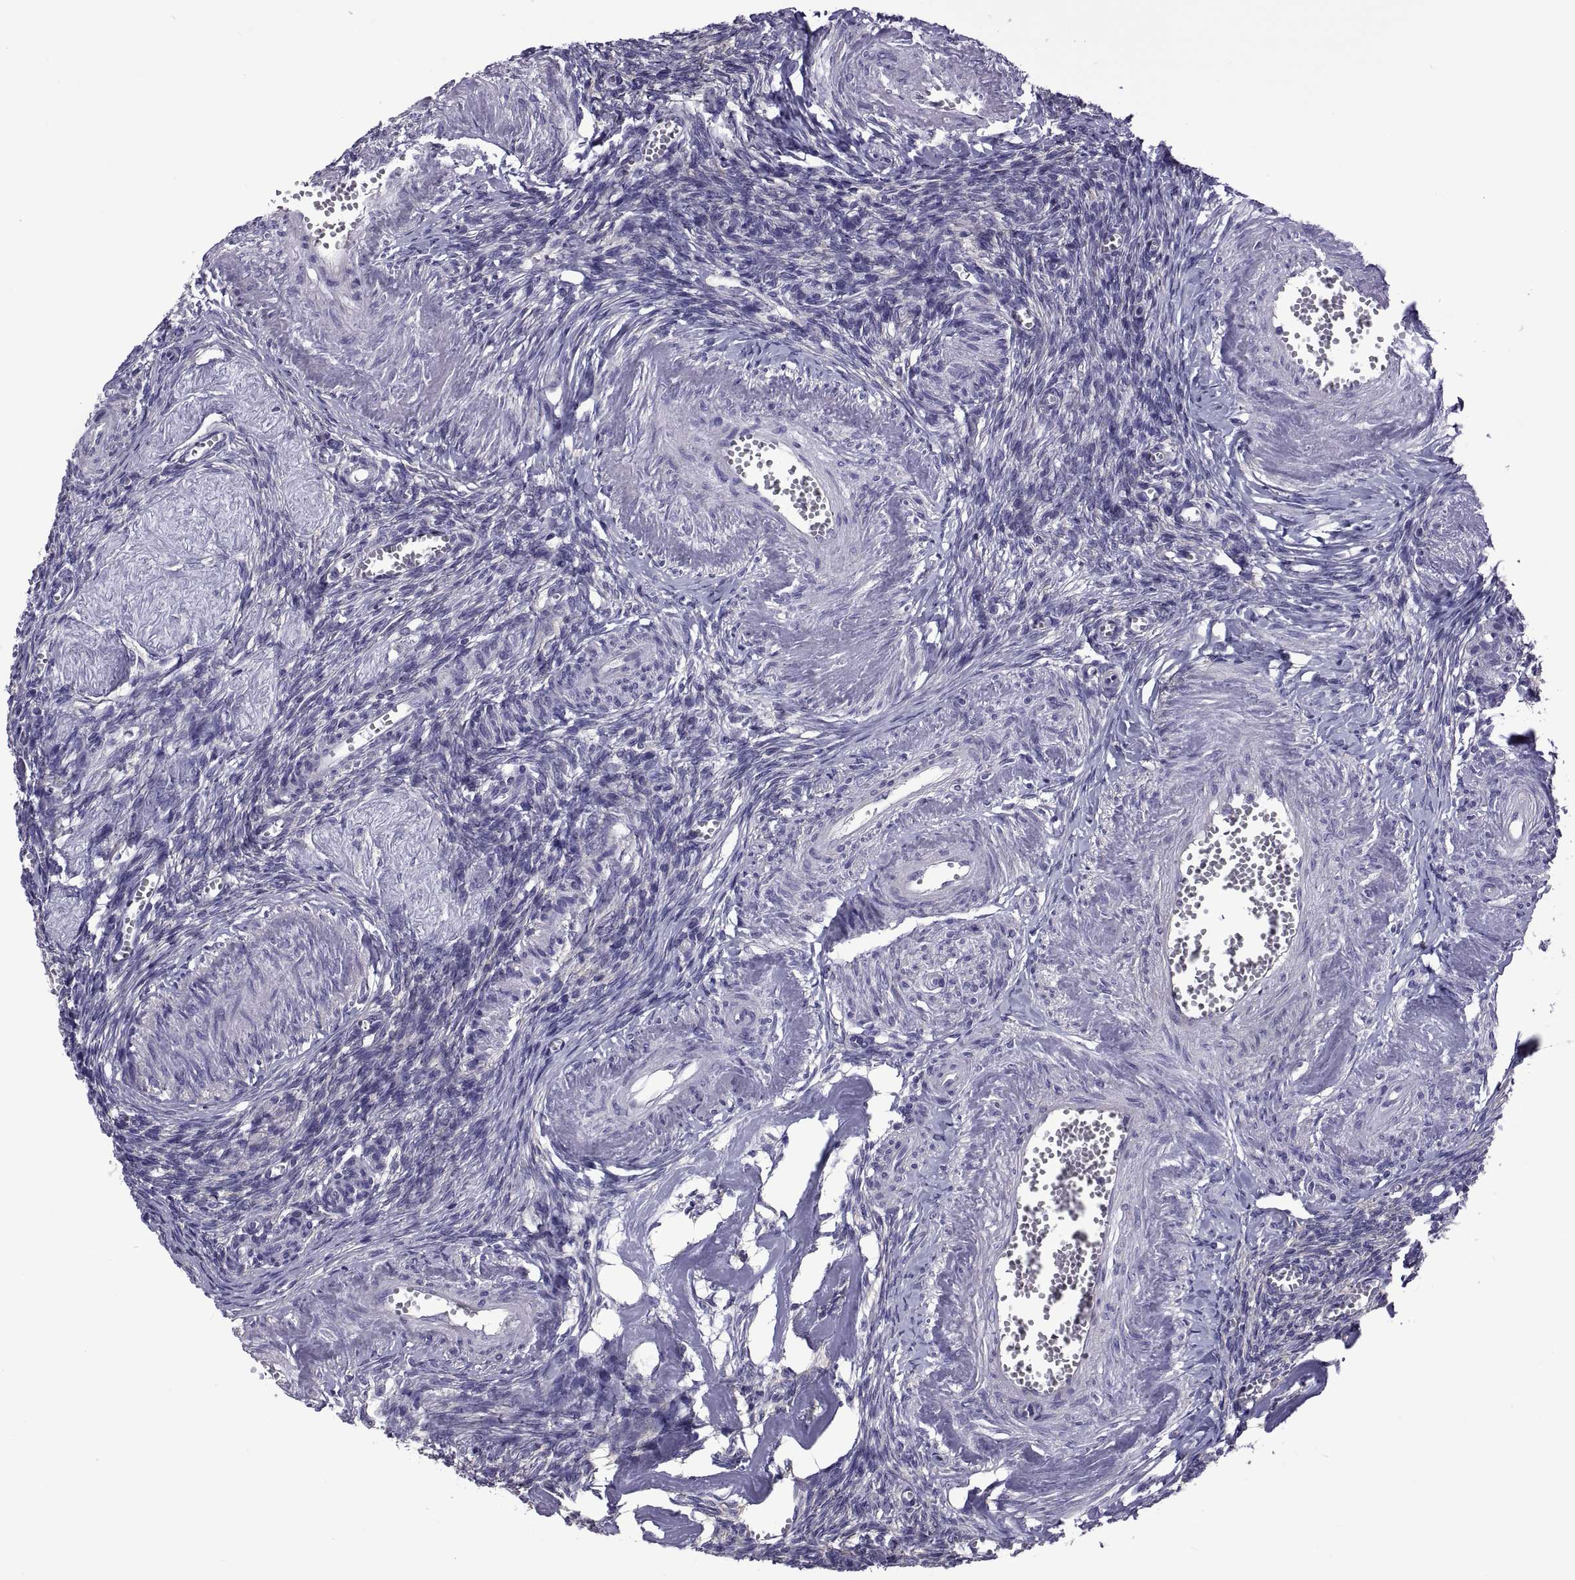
{"staining": {"intensity": "moderate", "quantity": ">75%", "location": "cytoplasmic/membranous"}, "tissue": "ovary", "cell_type": "Follicle cells", "image_type": "normal", "snomed": [{"axis": "morphology", "description": "Normal tissue, NOS"}, {"axis": "topography", "description": "Ovary"}], "caption": "Moderate cytoplasmic/membranous expression is identified in approximately >75% of follicle cells in unremarkable ovary.", "gene": "TMC3", "patient": {"sex": "female", "age": 43}}